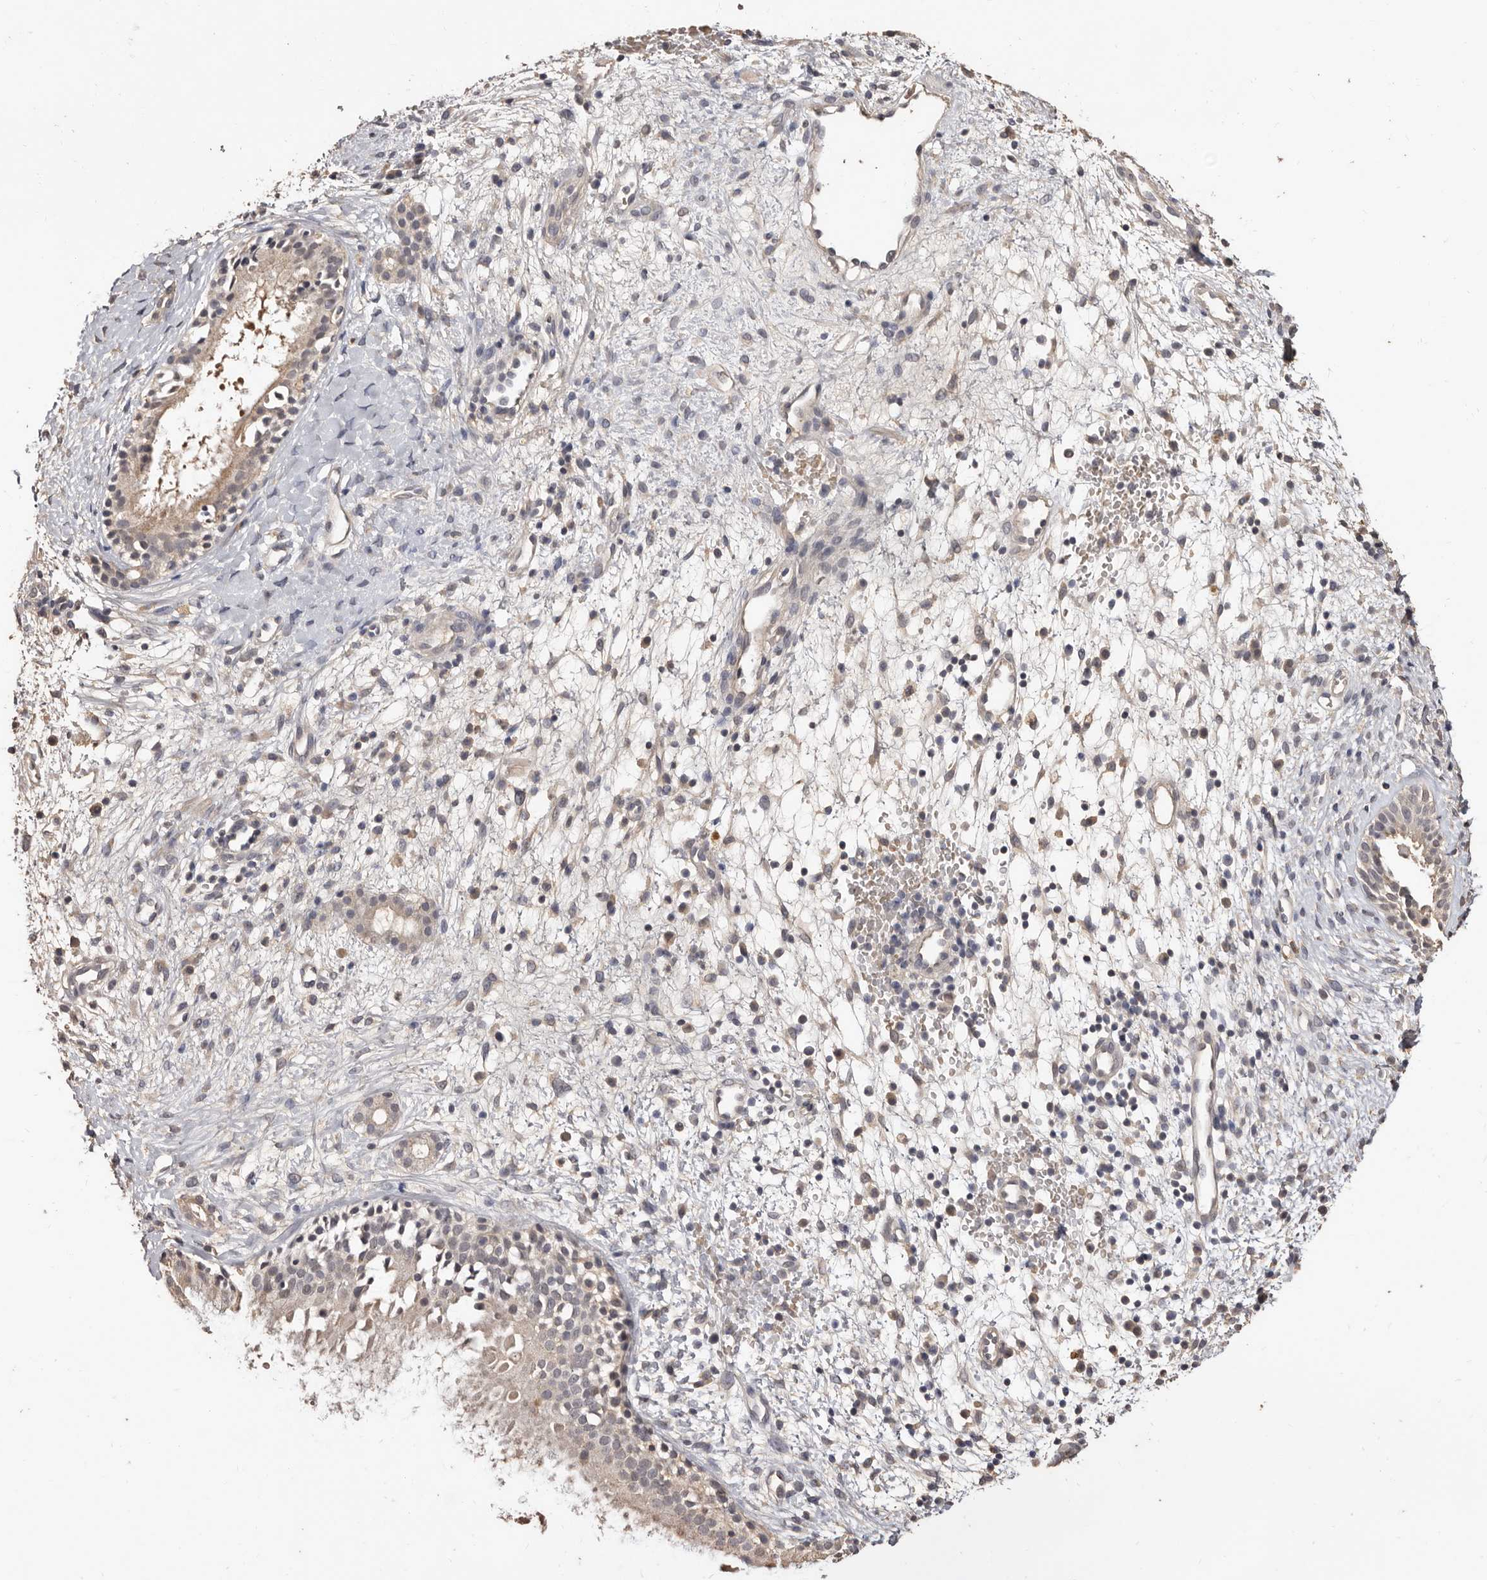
{"staining": {"intensity": "weak", "quantity": "<25%", "location": "cytoplasmic/membranous"}, "tissue": "nasopharynx", "cell_type": "Respiratory epithelial cells", "image_type": "normal", "snomed": [{"axis": "morphology", "description": "Normal tissue, NOS"}, {"axis": "topography", "description": "Nasopharynx"}], "caption": "IHC image of normal nasopharynx stained for a protein (brown), which demonstrates no expression in respiratory epithelial cells.", "gene": "INAVA", "patient": {"sex": "male", "age": 22}}